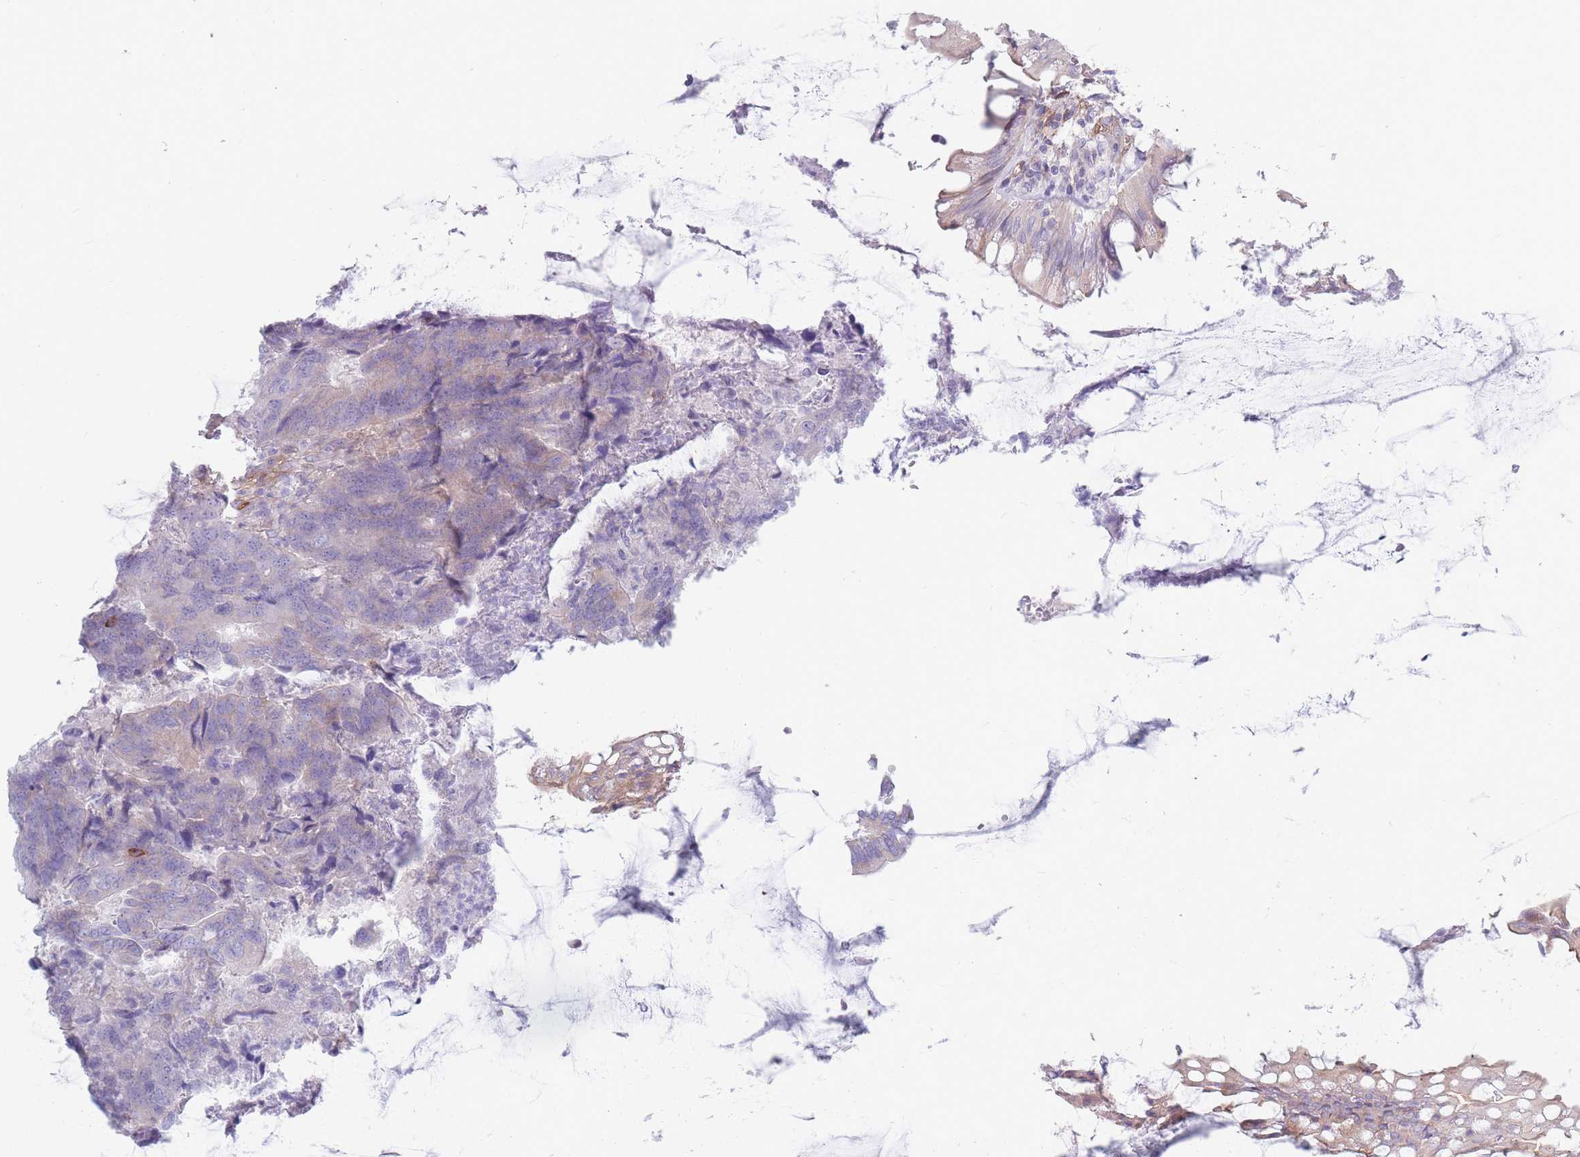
{"staining": {"intensity": "weak", "quantity": "<25%", "location": "cytoplasmic/membranous"}, "tissue": "colorectal cancer", "cell_type": "Tumor cells", "image_type": "cancer", "snomed": [{"axis": "morphology", "description": "Adenocarcinoma, NOS"}, {"axis": "topography", "description": "Colon"}], "caption": "This image is of adenocarcinoma (colorectal) stained with IHC to label a protein in brown with the nuclei are counter-stained blue. There is no positivity in tumor cells.", "gene": "PLPP1", "patient": {"sex": "female", "age": 67}}